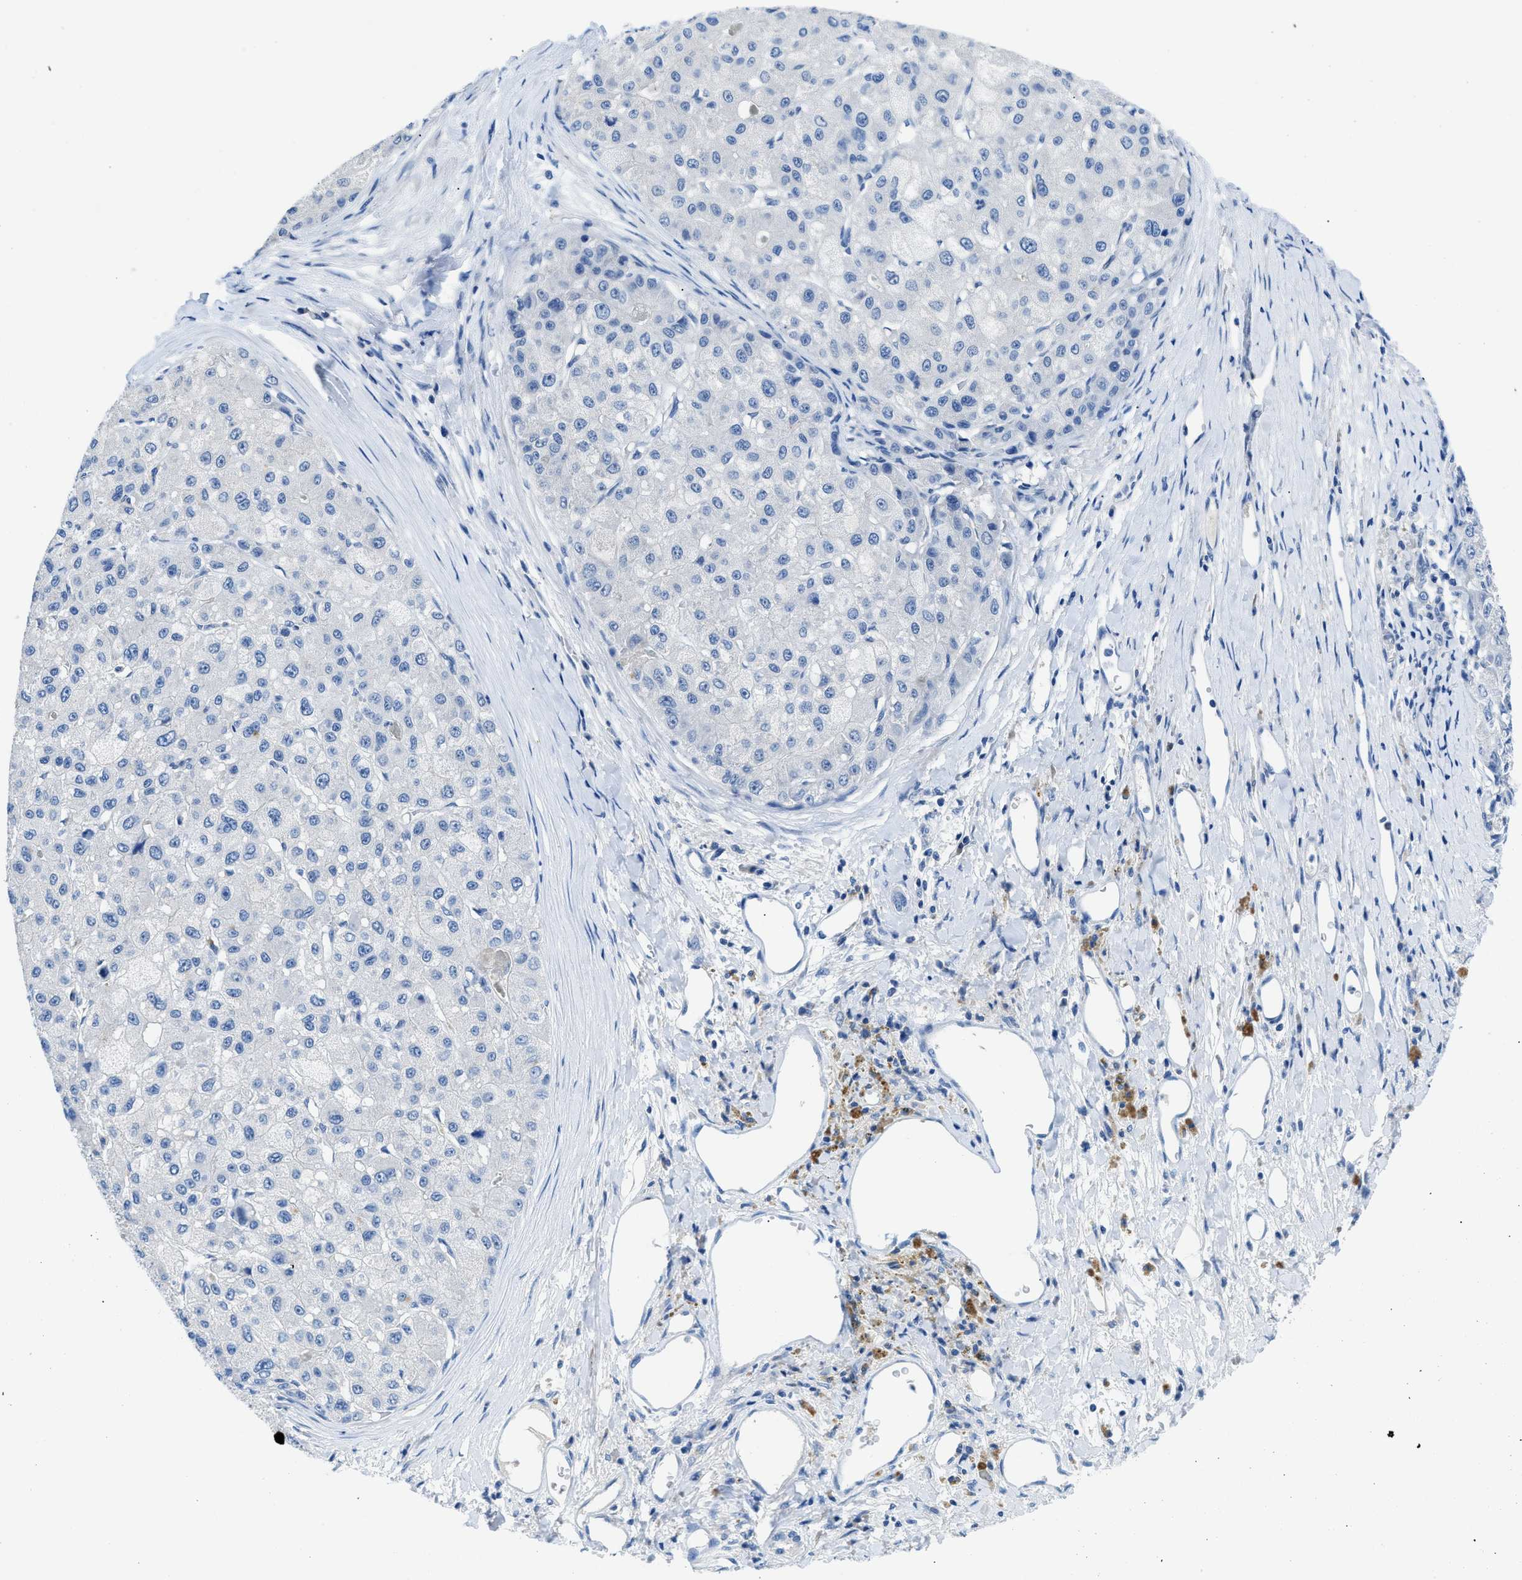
{"staining": {"intensity": "negative", "quantity": "none", "location": "none"}, "tissue": "liver cancer", "cell_type": "Tumor cells", "image_type": "cancer", "snomed": [{"axis": "morphology", "description": "Carcinoma, Hepatocellular, NOS"}, {"axis": "topography", "description": "Liver"}], "caption": "Immunohistochemistry image of neoplastic tissue: hepatocellular carcinoma (liver) stained with DAB (3,3'-diaminobenzidine) exhibits no significant protein staining in tumor cells.", "gene": "SLC10A6", "patient": {"sex": "male", "age": 80}}